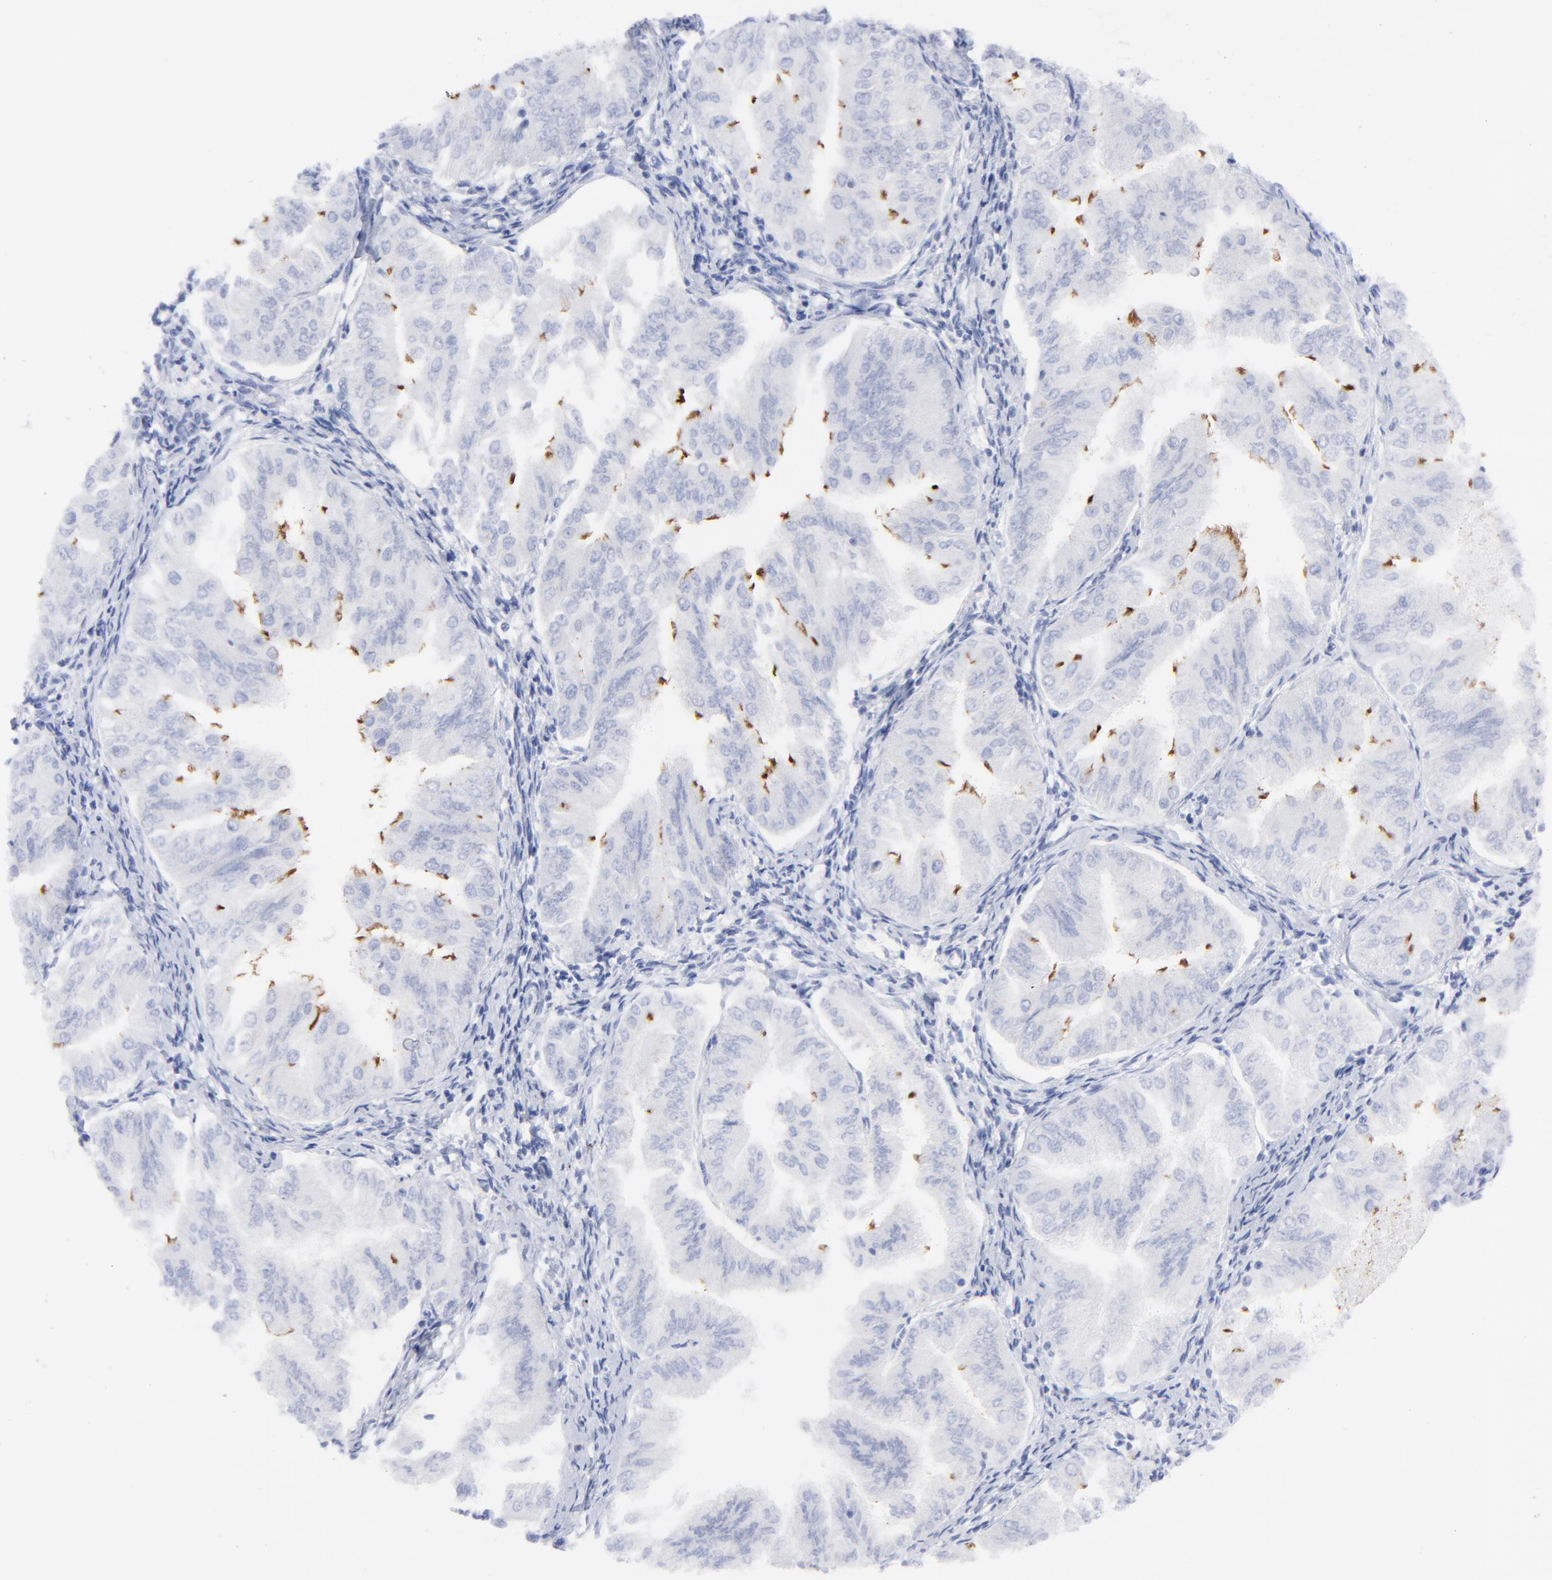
{"staining": {"intensity": "strong", "quantity": "<25%", "location": "cytoplasmic/membranous"}, "tissue": "endometrial cancer", "cell_type": "Tumor cells", "image_type": "cancer", "snomed": [{"axis": "morphology", "description": "Adenocarcinoma, NOS"}, {"axis": "topography", "description": "Endometrium"}], "caption": "High-magnification brightfield microscopy of endometrial cancer stained with DAB (brown) and counterstained with hematoxylin (blue). tumor cells exhibit strong cytoplasmic/membranous staining is appreciated in approximately<25% of cells. (Brightfield microscopy of DAB IHC at high magnification).", "gene": "CNTN3", "patient": {"sex": "female", "age": 53}}